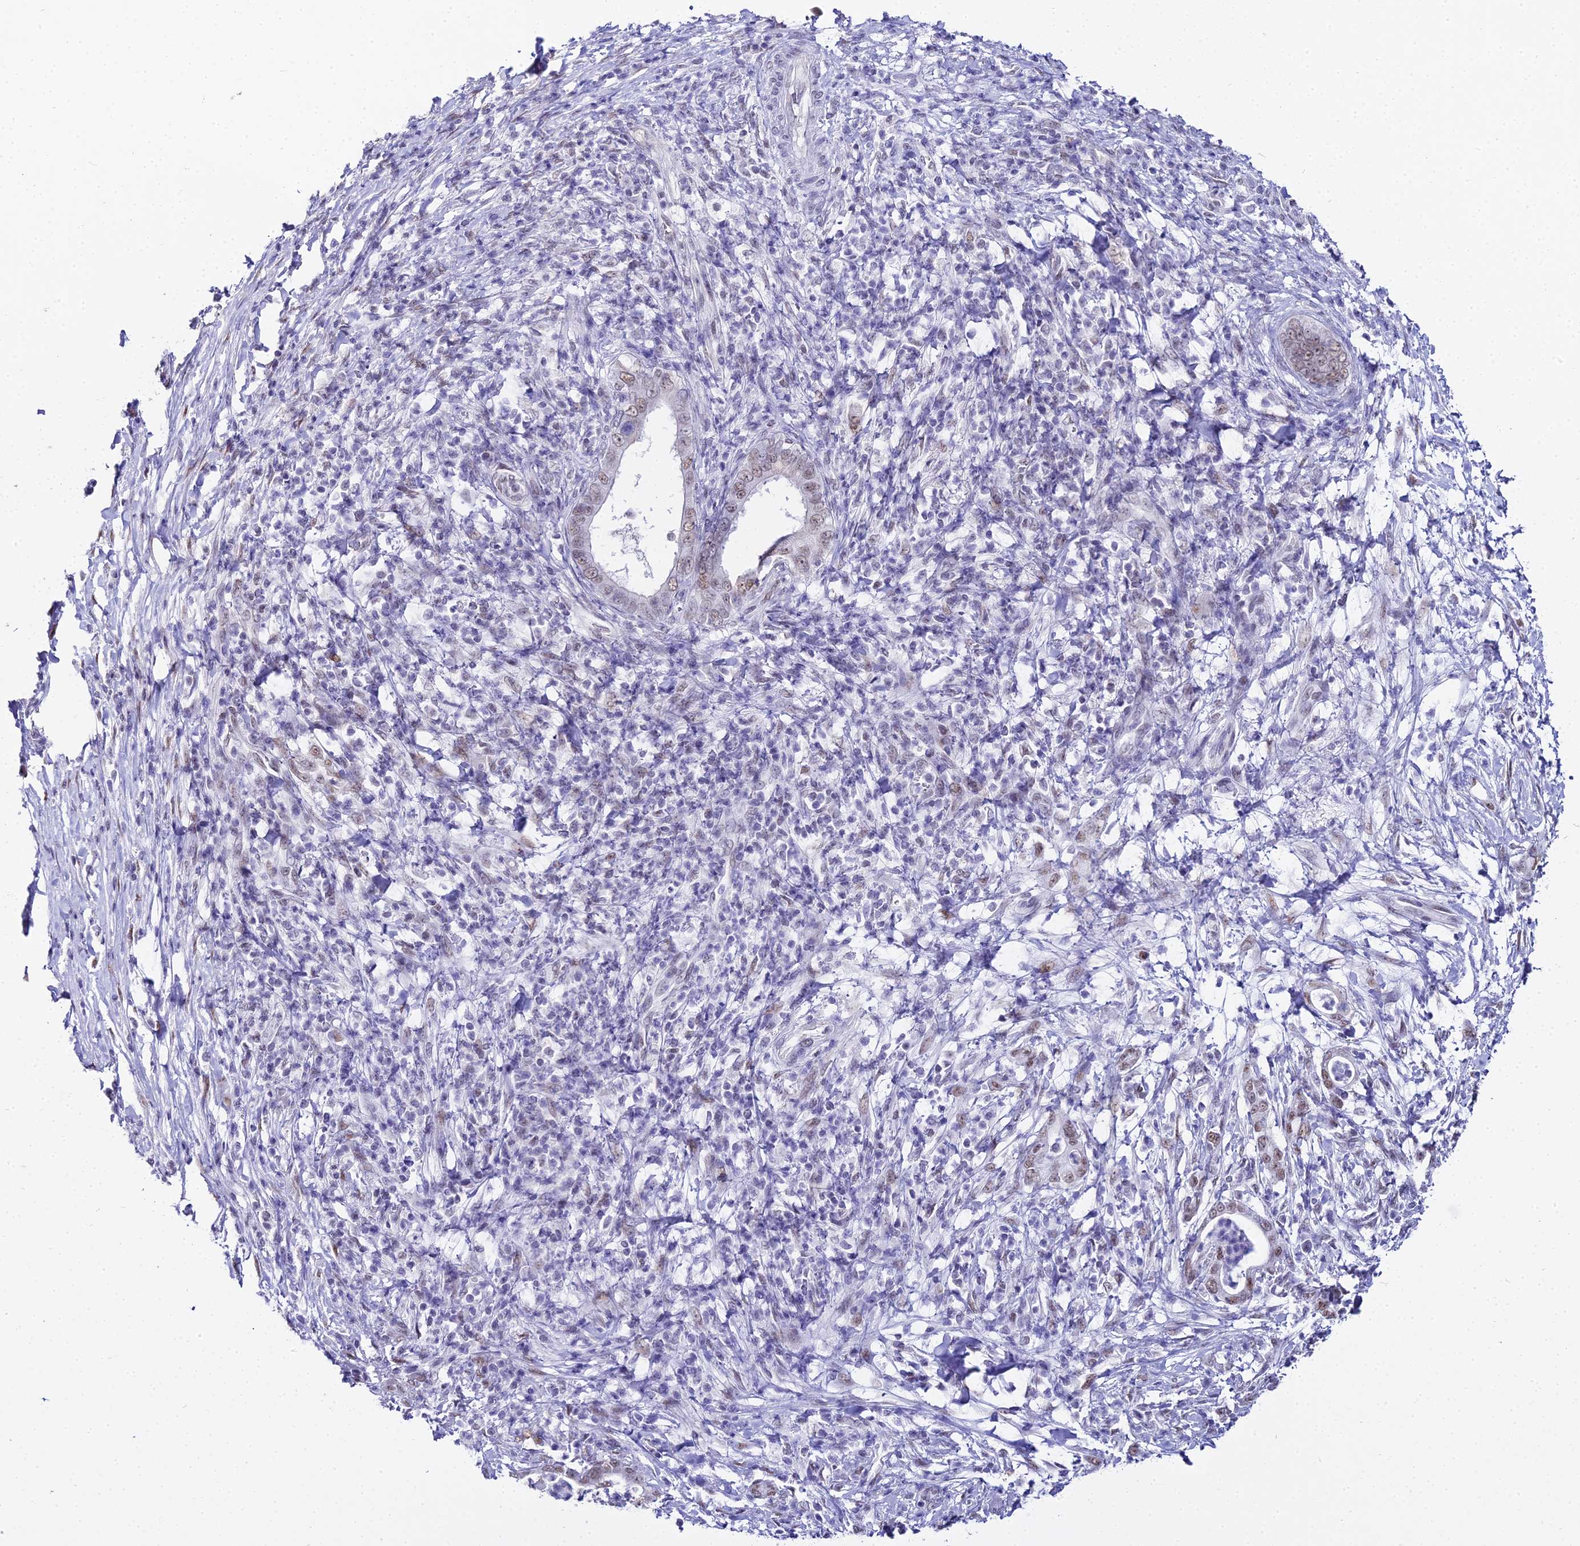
{"staining": {"intensity": "weak", "quantity": ">75%", "location": "nuclear"}, "tissue": "pancreatic cancer", "cell_type": "Tumor cells", "image_type": "cancer", "snomed": [{"axis": "morphology", "description": "Normal tissue, NOS"}, {"axis": "morphology", "description": "Adenocarcinoma, NOS"}, {"axis": "topography", "description": "Pancreas"}], "caption": "Weak nuclear staining for a protein is identified in about >75% of tumor cells of pancreatic cancer using immunohistochemistry.", "gene": "RBM12", "patient": {"sex": "female", "age": 55}}